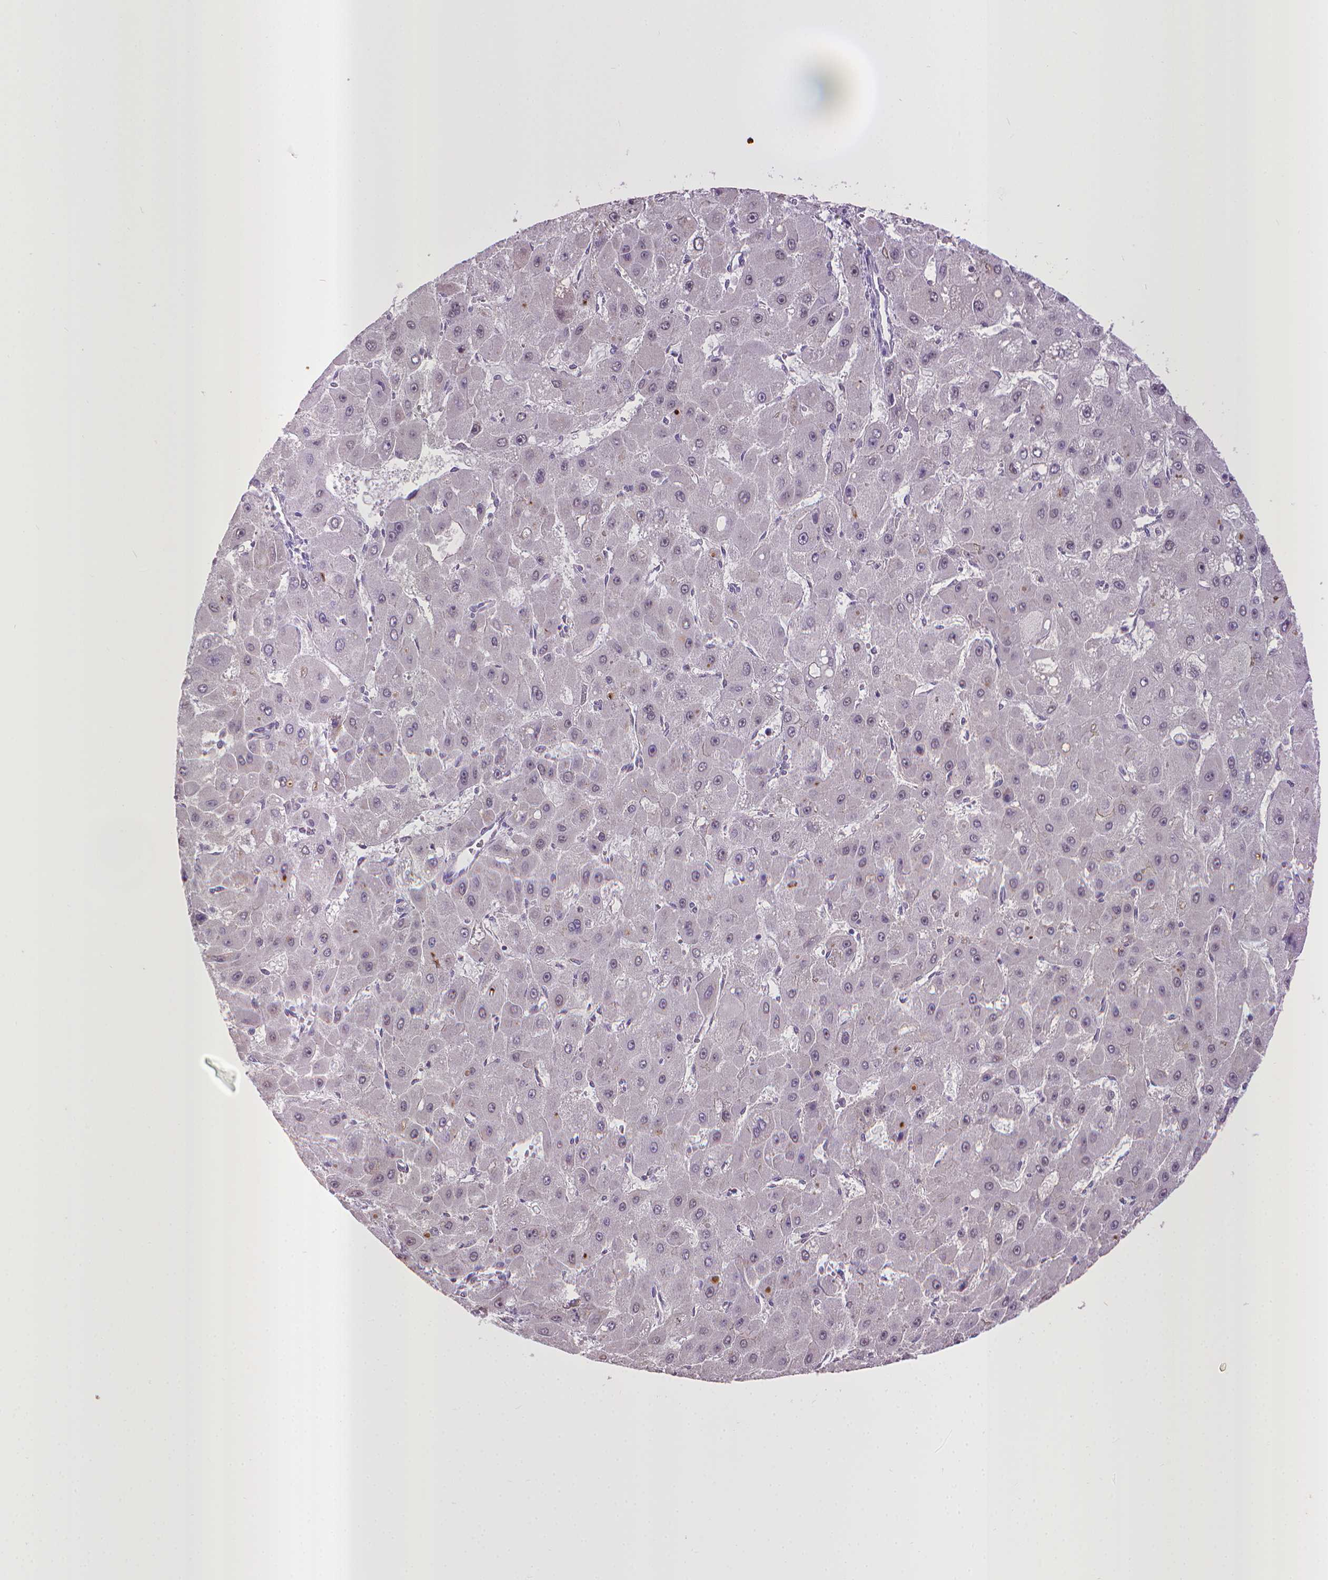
{"staining": {"intensity": "negative", "quantity": "none", "location": "none"}, "tissue": "liver cancer", "cell_type": "Tumor cells", "image_type": "cancer", "snomed": [{"axis": "morphology", "description": "Carcinoma, Hepatocellular, NOS"}, {"axis": "topography", "description": "Liver"}], "caption": "Hepatocellular carcinoma (liver) stained for a protein using IHC shows no staining tumor cells.", "gene": "CPM", "patient": {"sex": "female", "age": 25}}